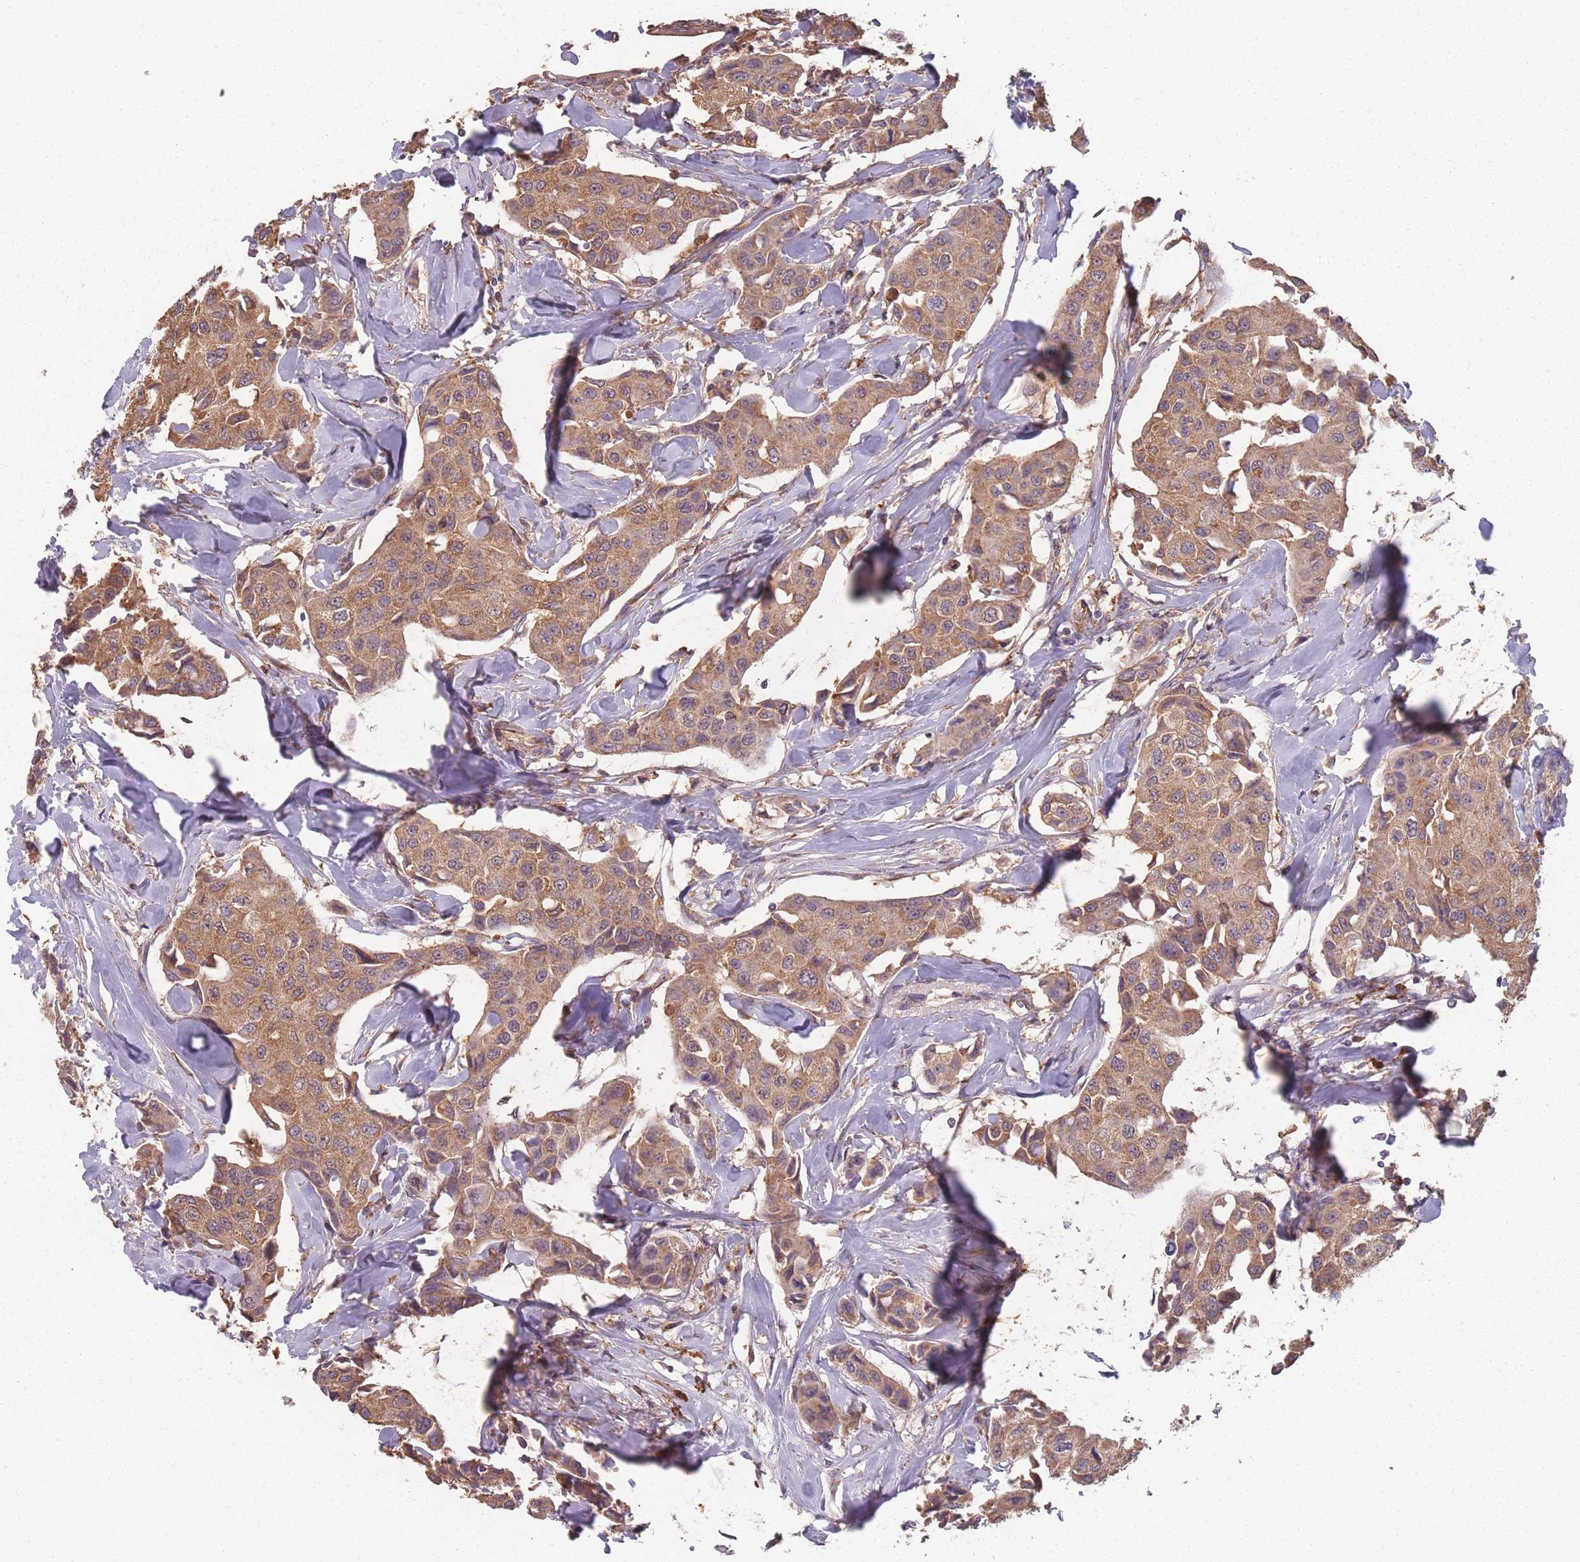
{"staining": {"intensity": "moderate", "quantity": ">75%", "location": "cytoplasmic/membranous"}, "tissue": "breast cancer", "cell_type": "Tumor cells", "image_type": "cancer", "snomed": [{"axis": "morphology", "description": "Duct carcinoma"}, {"axis": "topography", "description": "Breast"}], "caption": "Immunohistochemical staining of breast cancer (intraductal carcinoma) reveals medium levels of moderate cytoplasmic/membranous protein staining in about >75% of tumor cells.", "gene": "SANBR", "patient": {"sex": "female", "age": 80}}